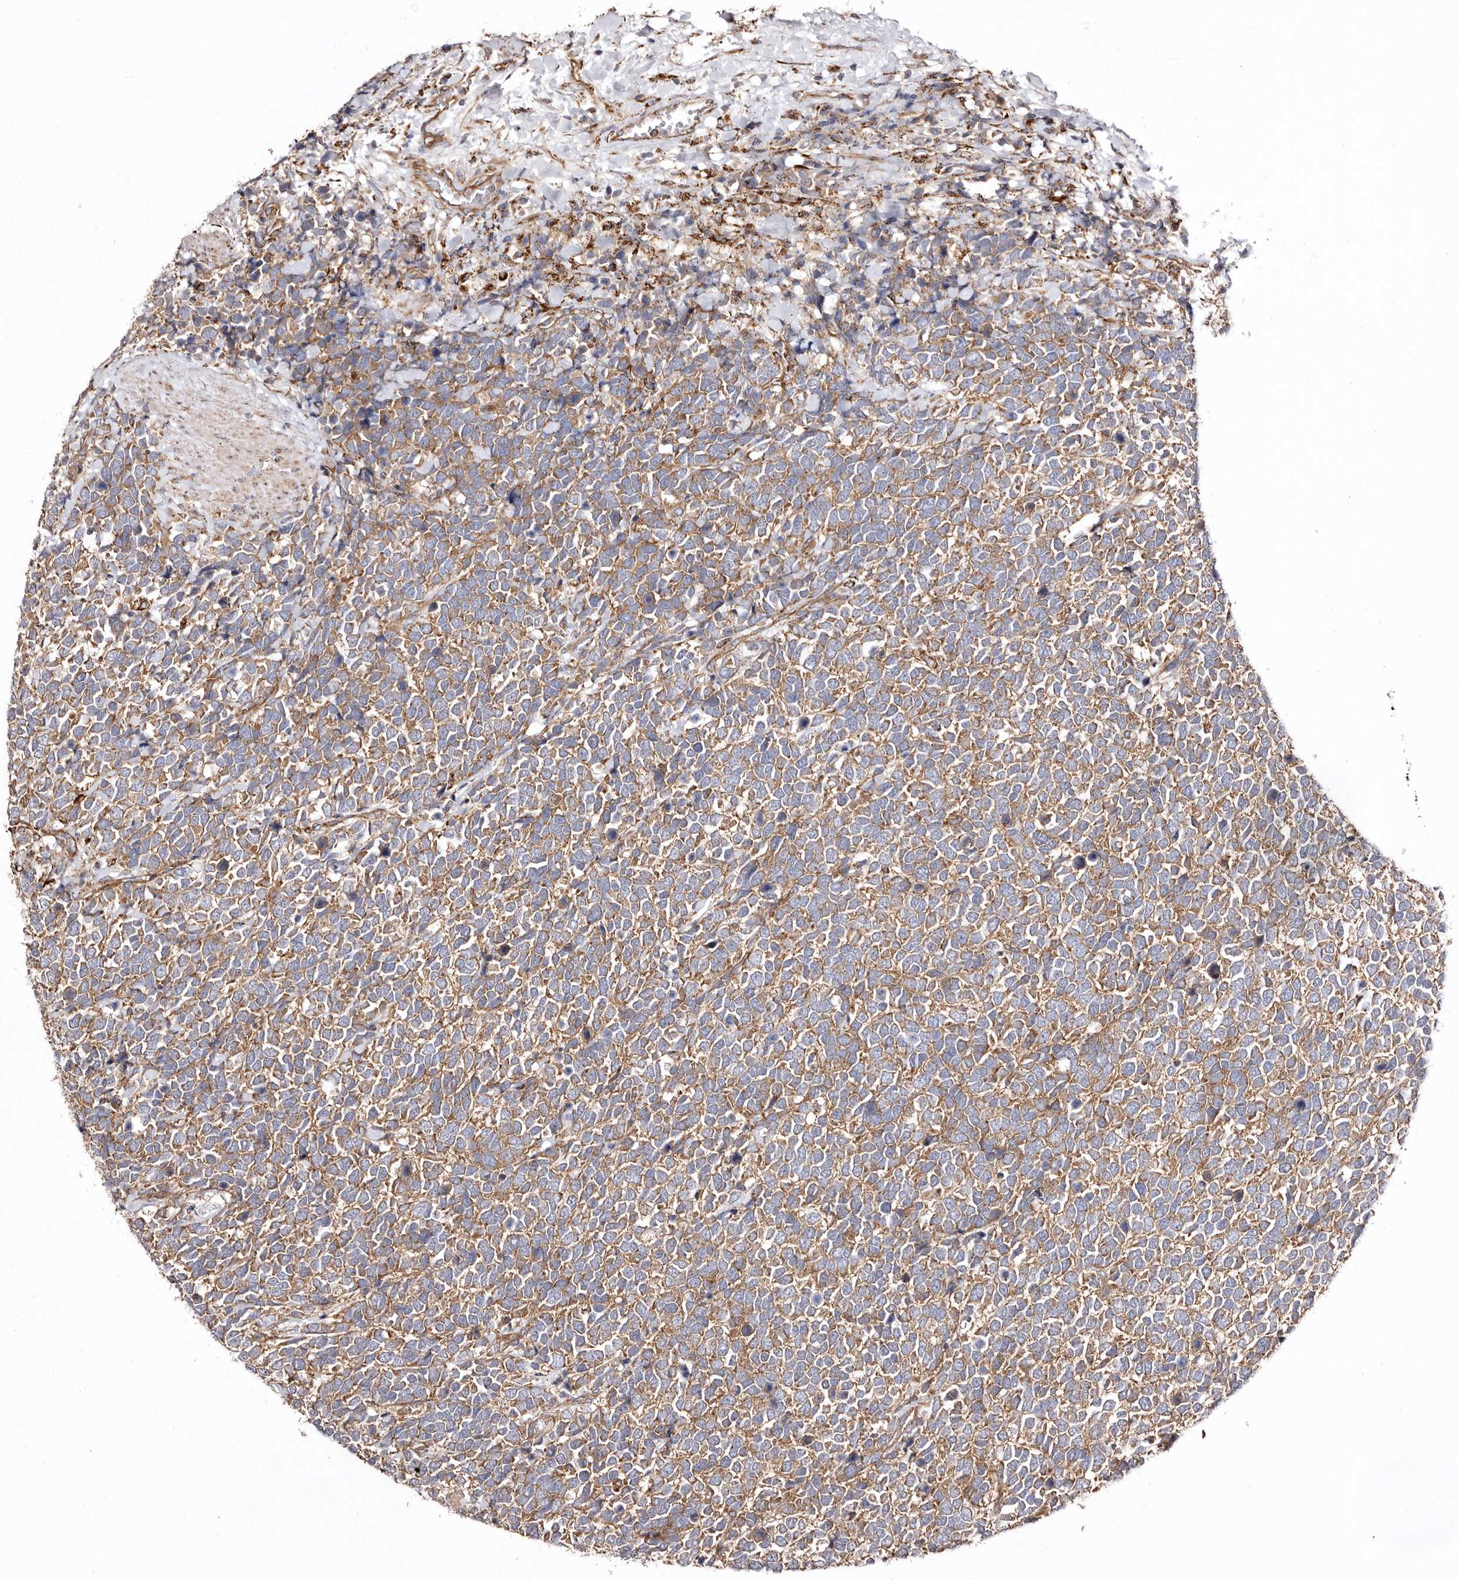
{"staining": {"intensity": "moderate", "quantity": ">75%", "location": "cytoplasmic/membranous"}, "tissue": "urothelial cancer", "cell_type": "Tumor cells", "image_type": "cancer", "snomed": [{"axis": "morphology", "description": "Urothelial carcinoma, High grade"}, {"axis": "topography", "description": "Urinary bladder"}], "caption": "The histopathology image exhibits immunohistochemical staining of high-grade urothelial carcinoma. There is moderate cytoplasmic/membranous expression is present in about >75% of tumor cells. The staining was performed using DAB (3,3'-diaminobenzidine), with brown indicating positive protein expression. Nuclei are stained blue with hematoxylin.", "gene": "LUZP1", "patient": {"sex": "female", "age": 82}}